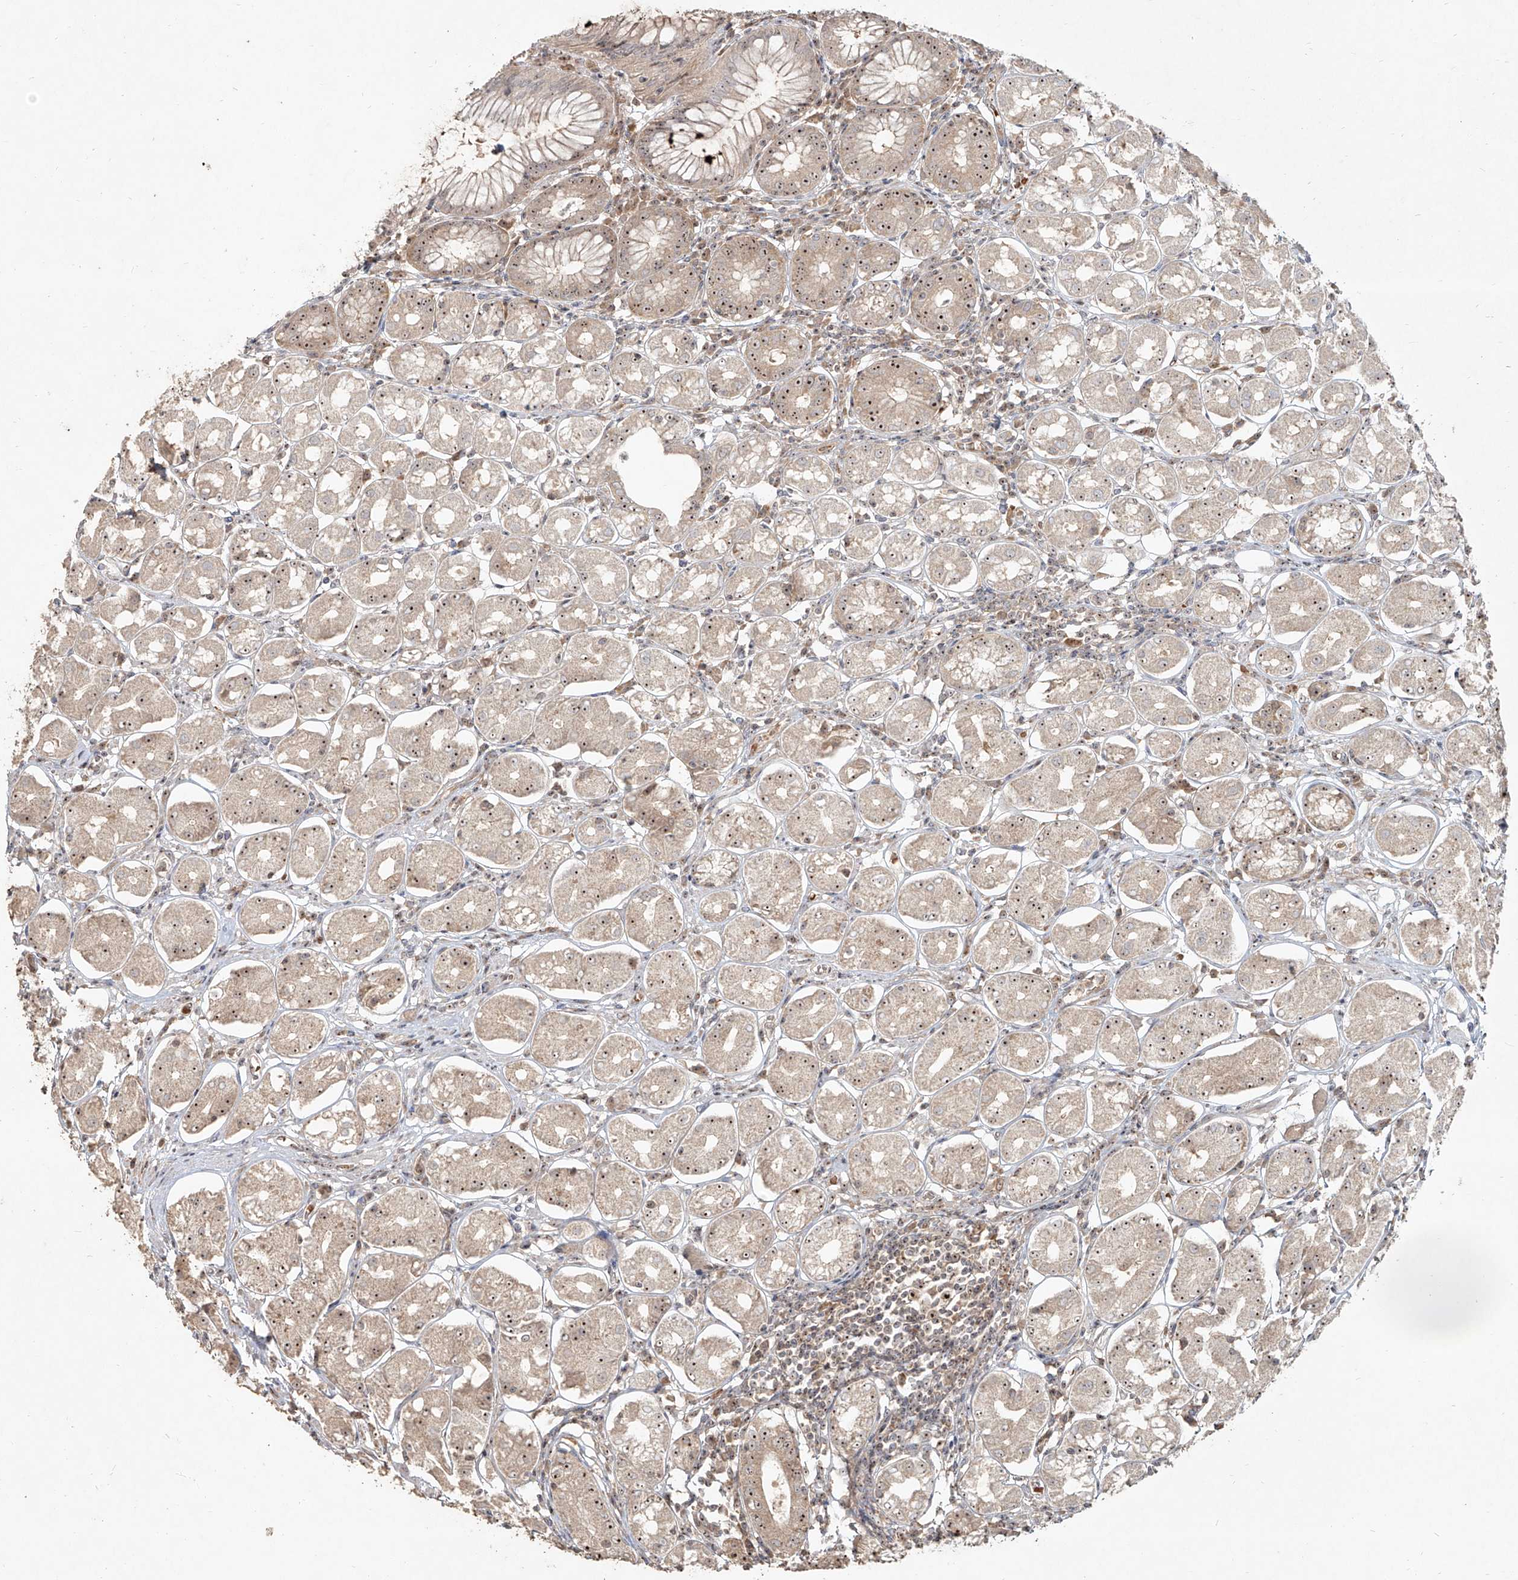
{"staining": {"intensity": "moderate", "quantity": ">75%", "location": "cytoplasmic/membranous,nuclear"}, "tissue": "stomach", "cell_type": "Glandular cells", "image_type": "normal", "snomed": [{"axis": "morphology", "description": "Normal tissue, NOS"}, {"axis": "topography", "description": "Stomach, lower"}], "caption": "Protein expression analysis of normal stomach displays moderate cytoplasmic/membranous,nuclear staining in approximately >75% of glandular cells. The protein is shown in brown color, while the nuclei are stained blue.", "gene": "BYSL", "patient": {"sex": "female", "age": 56}}